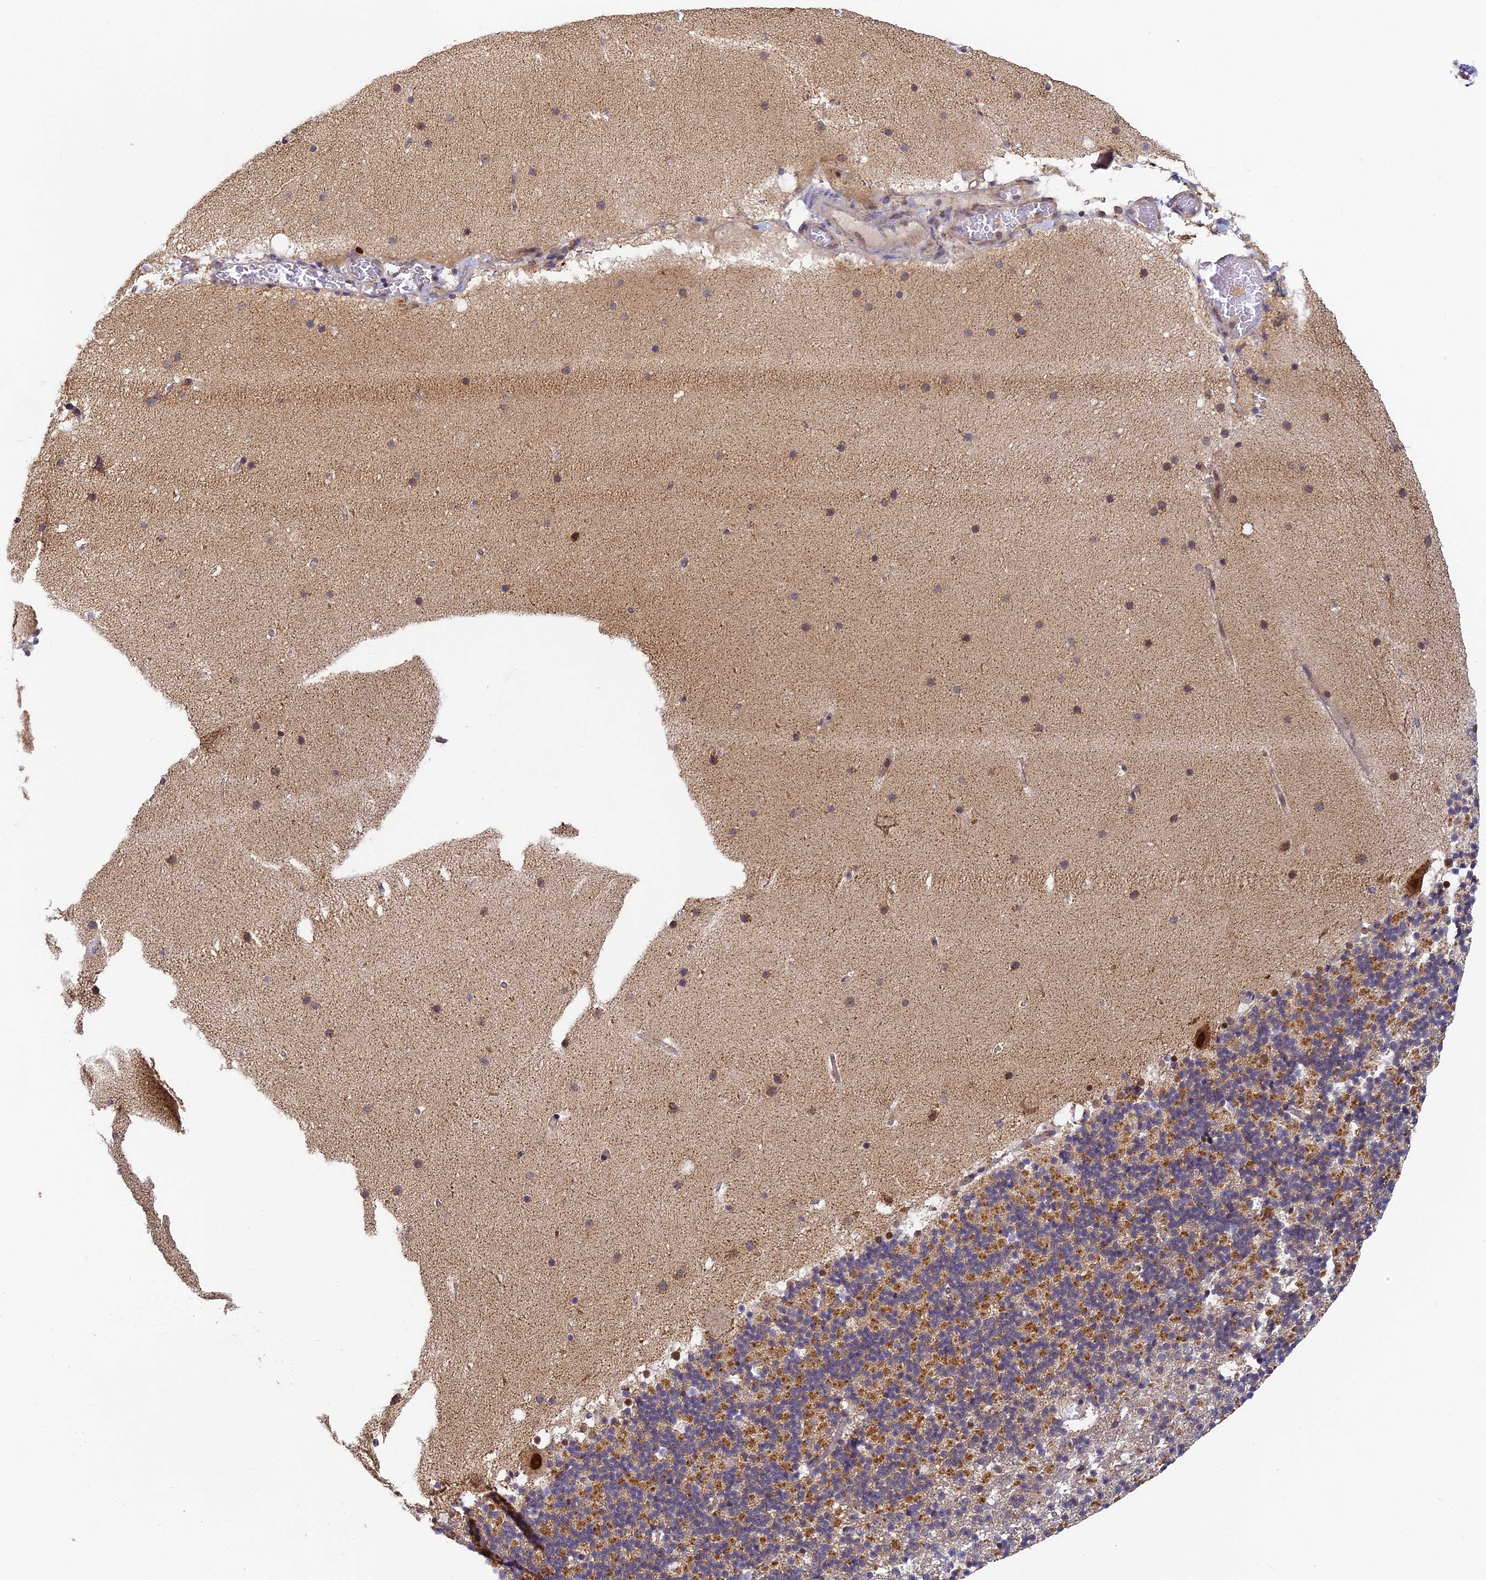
{"staining": {"intensity": "moderate", "quantity": "25%-75%", "location": "cytoplasmic/membranous"}, "tissue": "cerebellum", "cell_type": "Cells in granular layer", "image_type": "normal", "snomed": [{"axis": "morphology", "description": "Normal tissue, NOS"}, {"axis": "topography", "description": "Cerebellum"}], "caption": "An image showing moderate cytoplasmic/membranous positivity in about 25%-75% of cells in granular layer in normal cerebellum, as visualized by brown immunohistochemical staining.", "gene": "DNAAF10", "patient": {"sex": "male", "age": 57}}